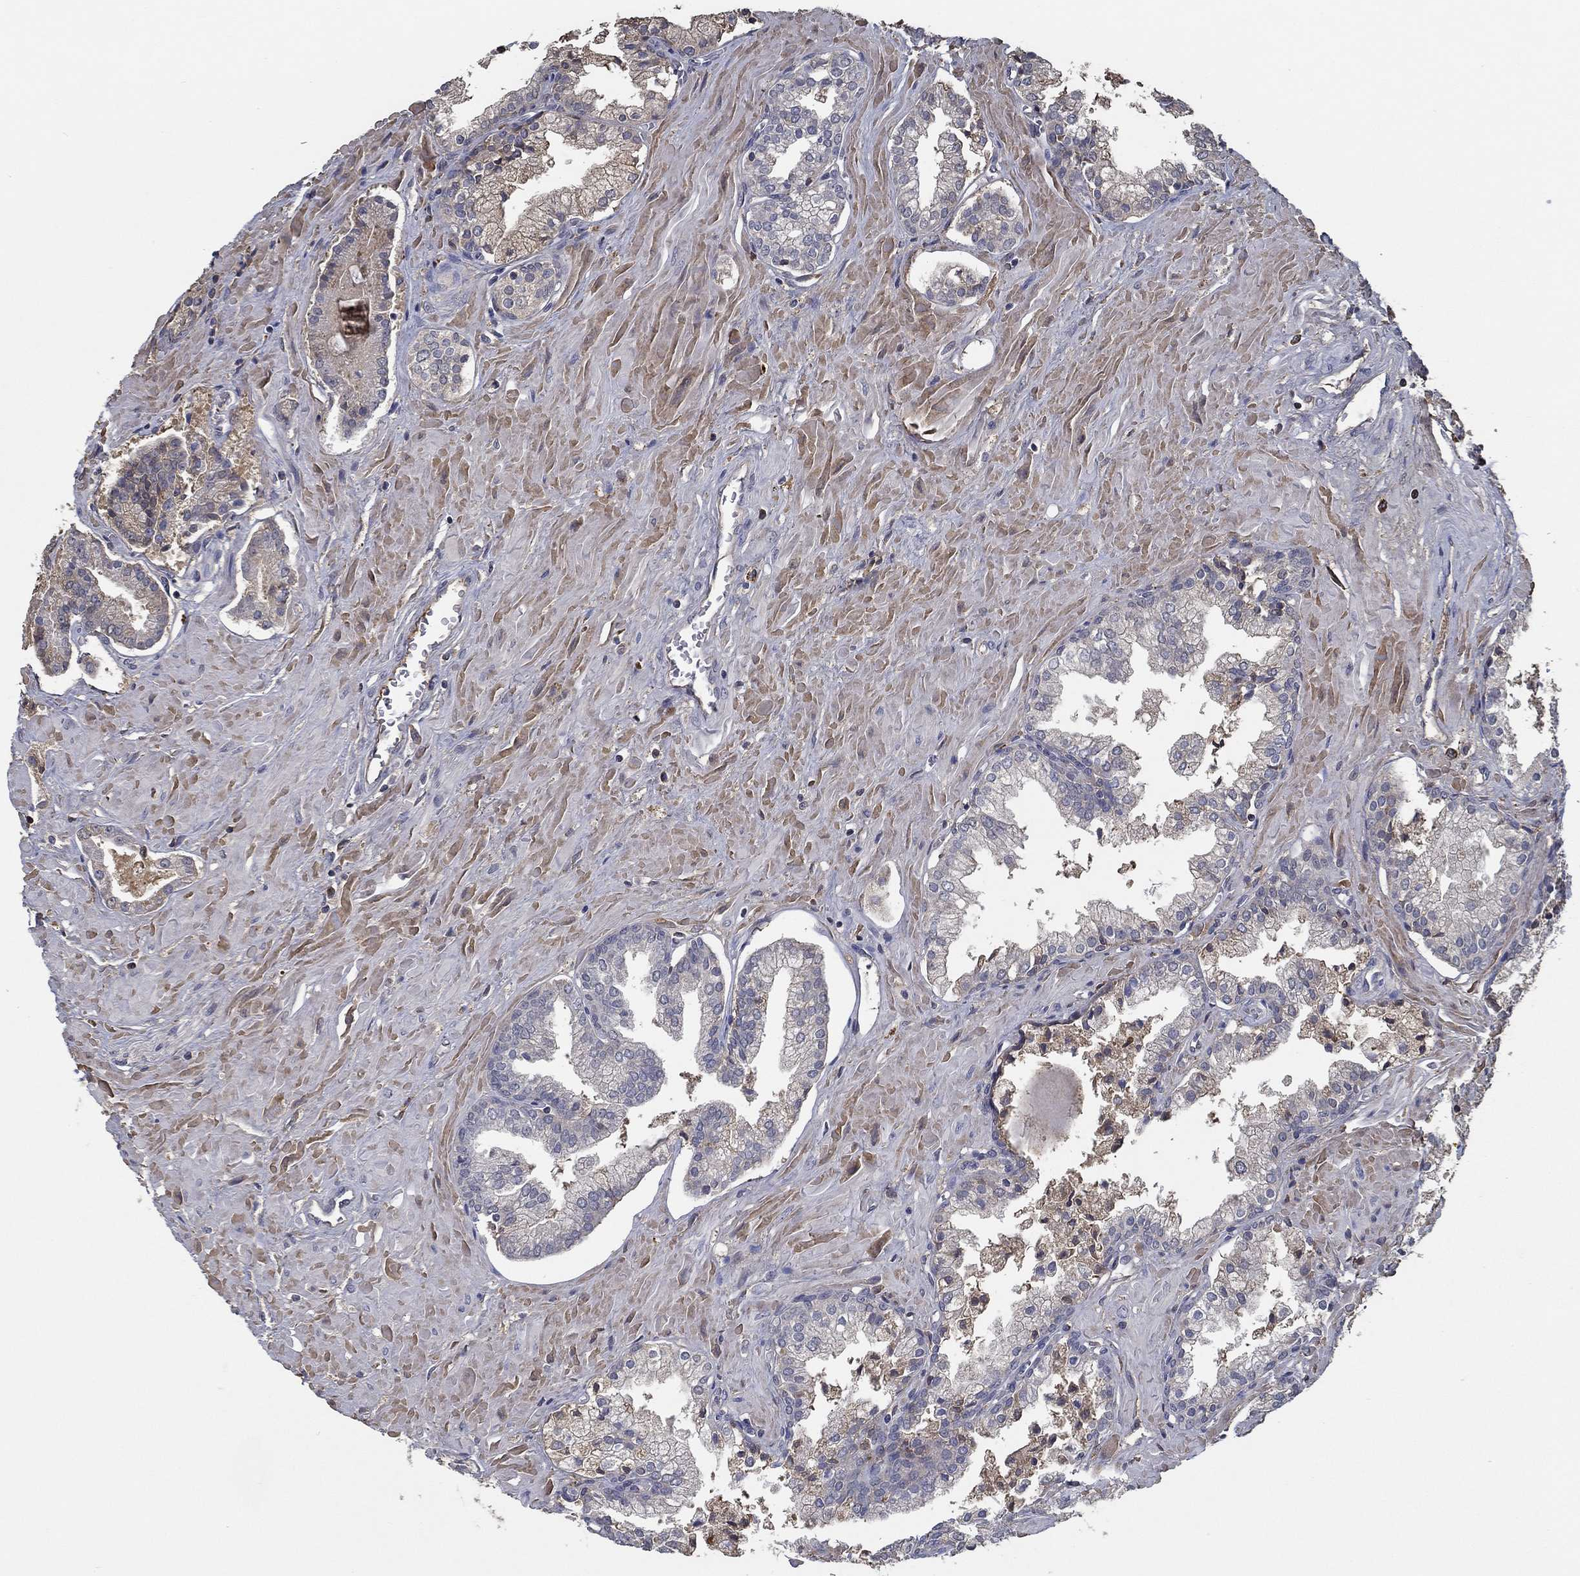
{"staining": {"intensity": "negative", "quantity": "none", "location": "none"}, "tissue": "prostate cancer", "cell_type": "Tumor cells", "image_type": "cancer", "snomed": [{"axis": "morphology", "description": "Adenocarcinoma, NOS"}, {"axis": "topography", "description": "Prostate and seminal vesicle, NOS"}, {"axis": "topography", "description": "Prostate"}], "caption": "Tumor cells show no significant positivity in adenocarcinoma (prostate).", "gene": "IL10", "patient": {"sex": "male", "age": 44}}